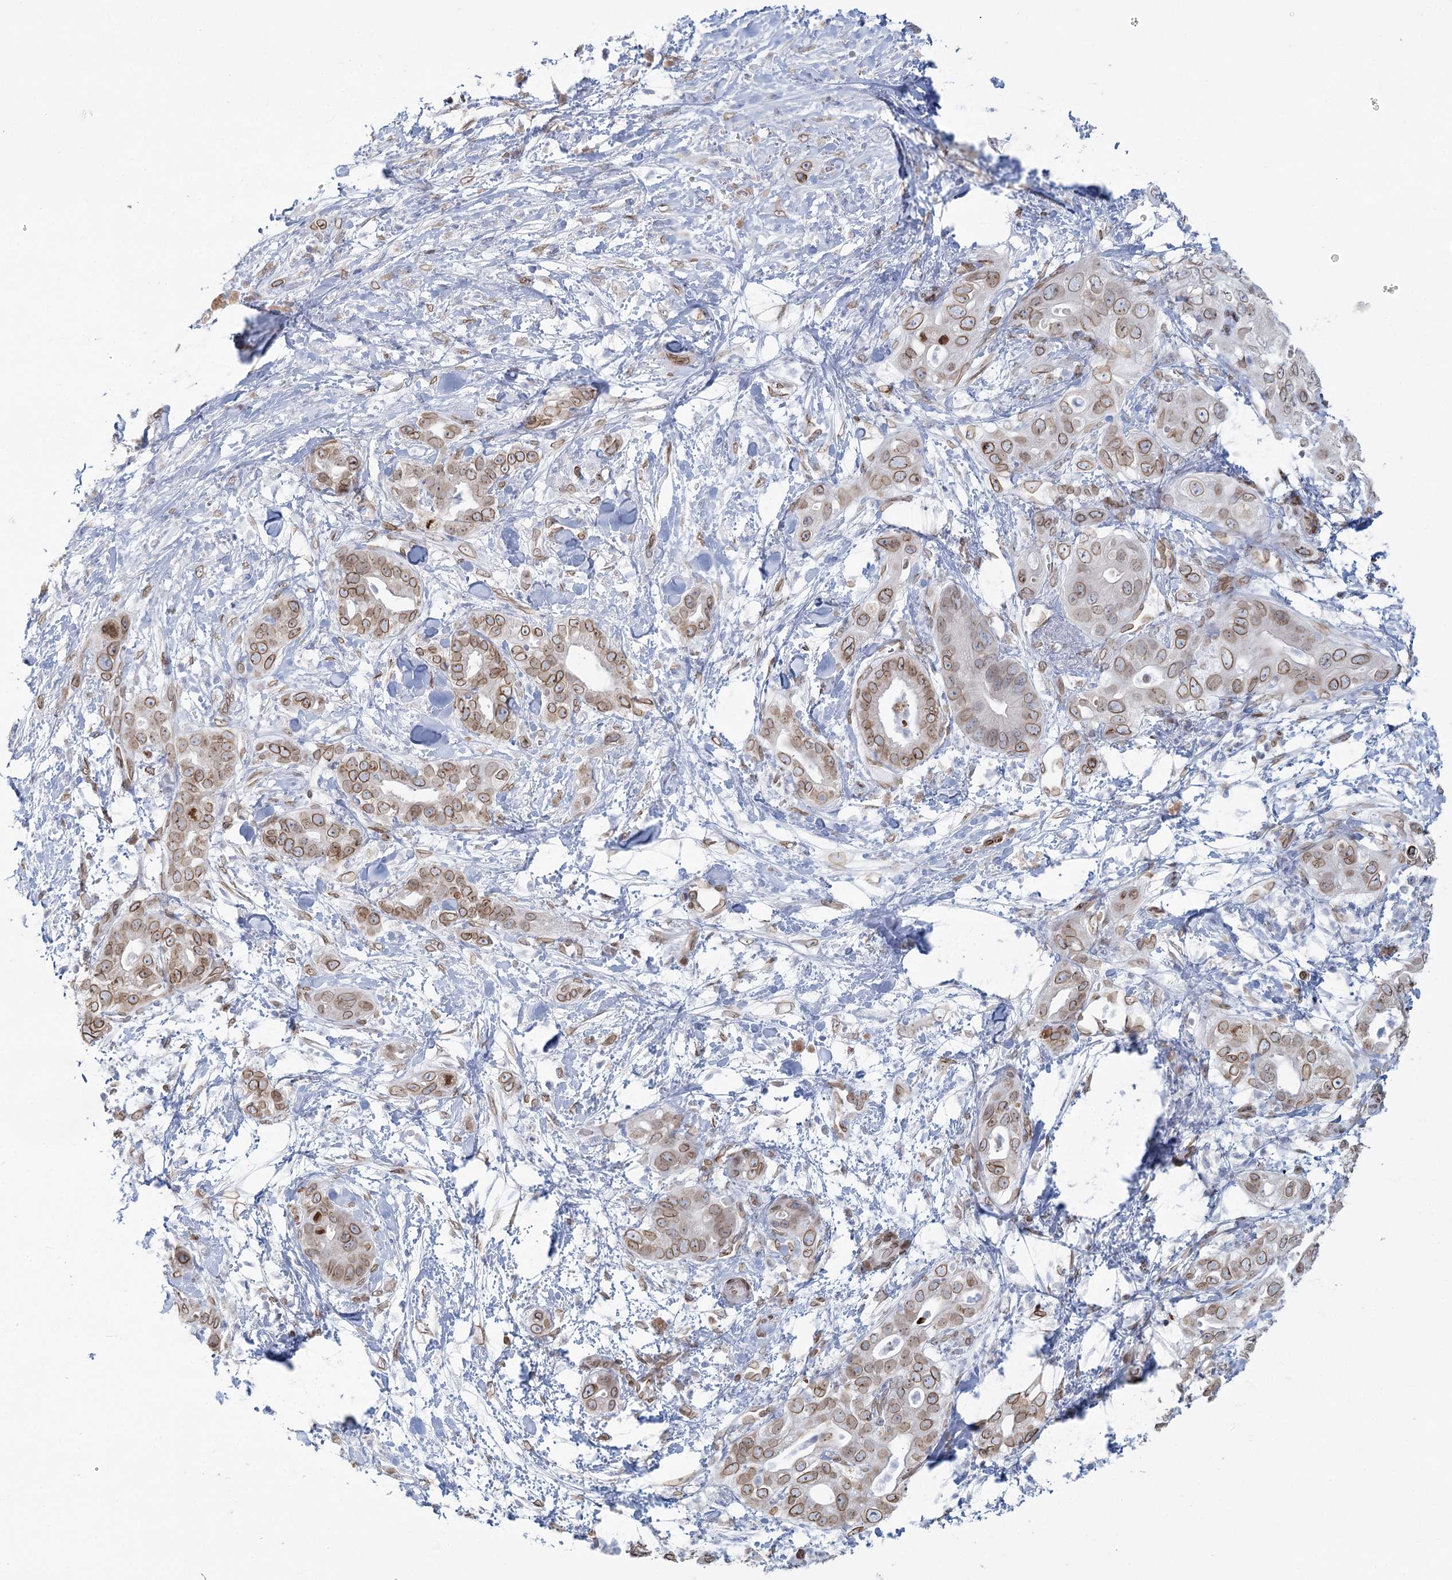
{"staining": {"intensity": "moderate", "quantity": ">75%", "location": "cytoplasmic/membranous,nuclear"}, "tissue": "pancreatic cancer", "cell_type": "Tumor cells", "image_type": "cancer", "snomed": [{"axis": "morphology", "description": "Adenocarcinoma, NOS"}, {"axis": "topography", "description": "Pancreas"}], "caption": "Immunohistochemical staining of human pancreatic adenocarcinoma reveals medium levels of moderate cytoplasmic/membranous and nuclear protein staining in about >75% of tumor cells.", "gene": "VWA5A", "patient": {"sex": "female", "age": 78}}